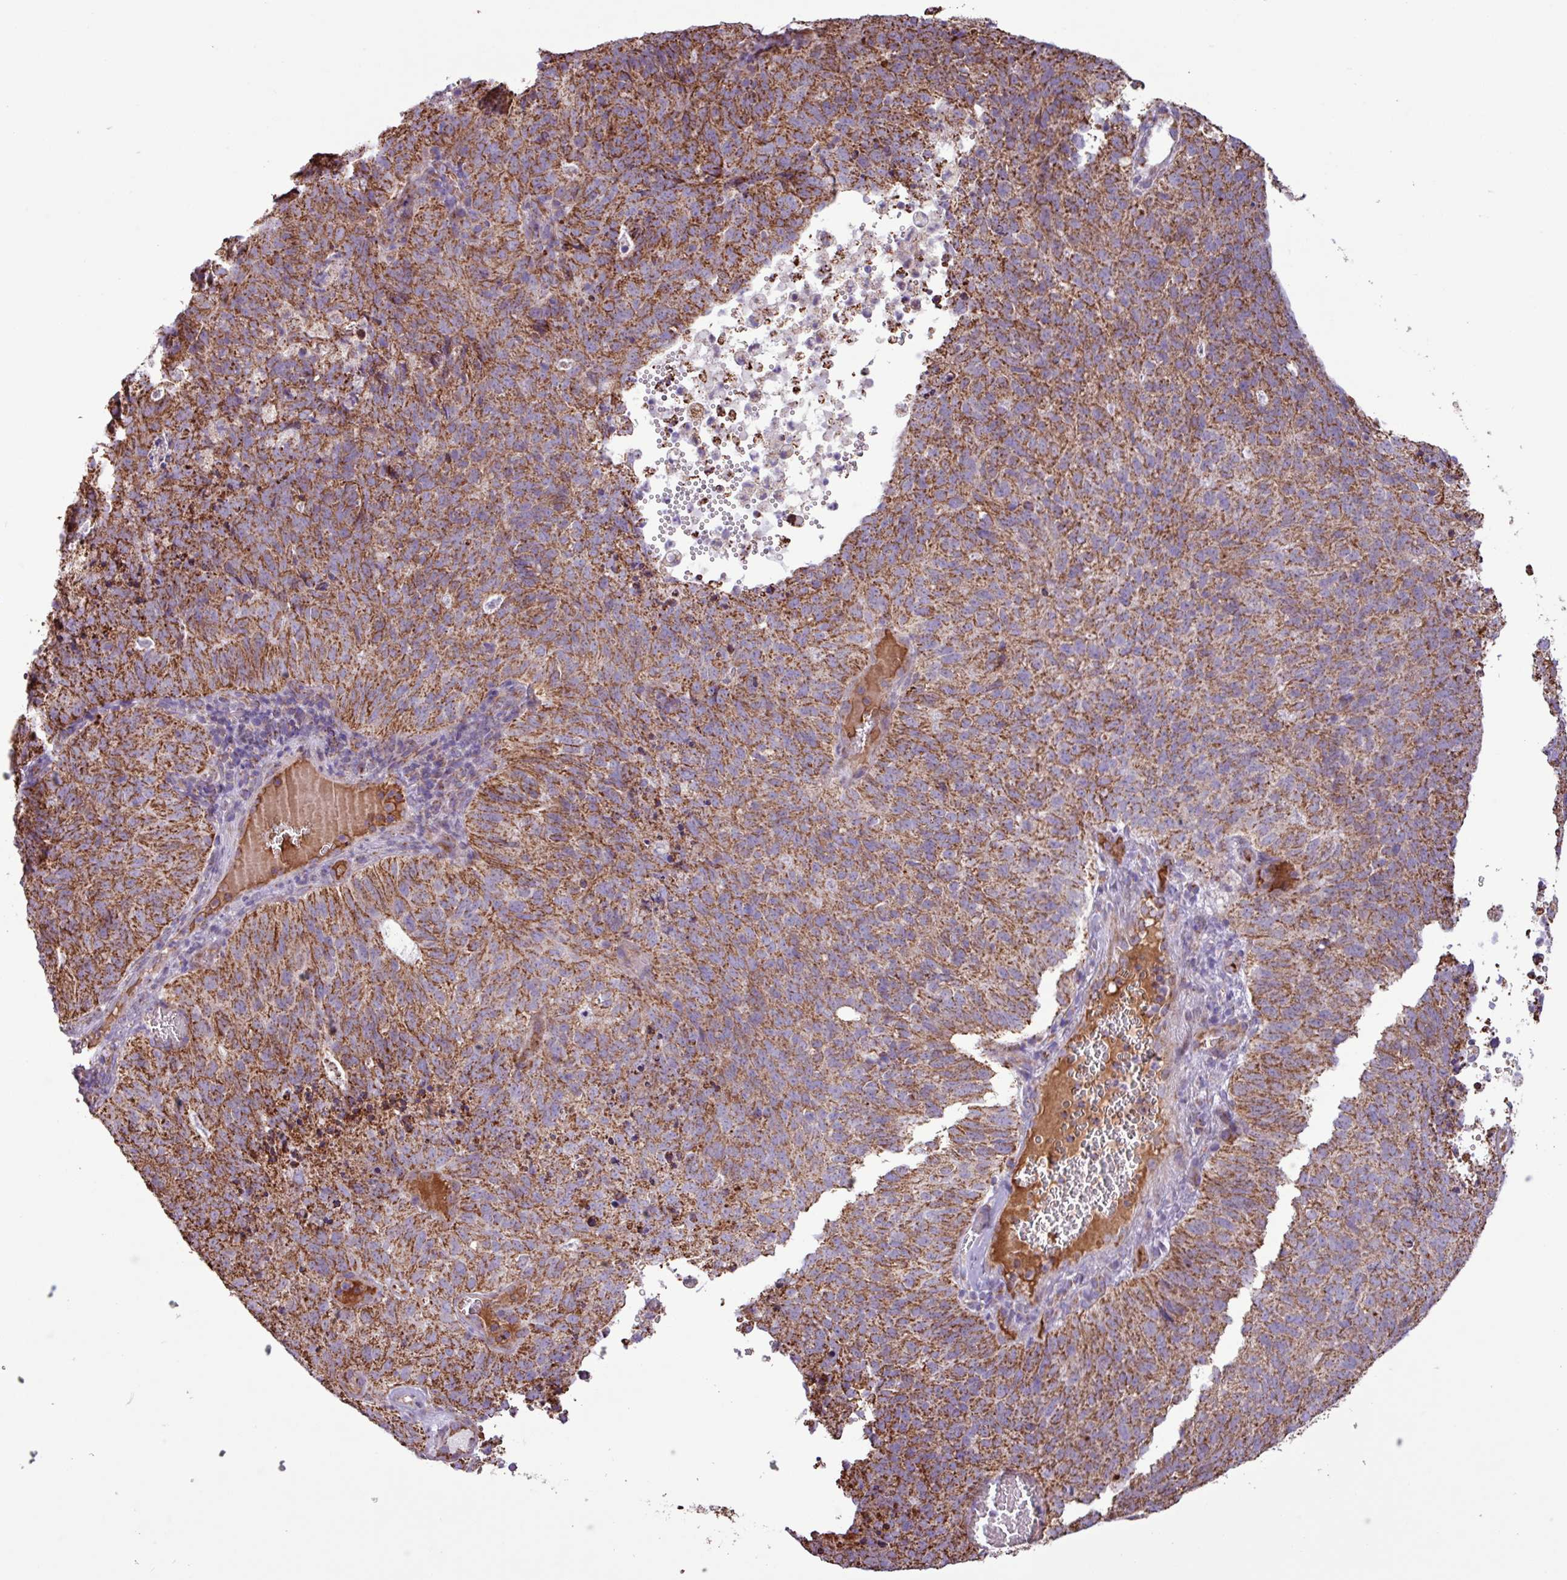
{"staining": {"intensity": "strong", "quantity": ">75%", "location": "cytoplasmic/membranous"}, "tissue": "cervical cancer", "cell_type": "Tumor cells", "image_type": "cancer", "snomed": [{"axis": "morphology", "description": "Adenocarcinoma, NOS"}, {"axis": "topography", "description": "Cervix"}], "caption": "Protein expression analysis of human cervical cancer (adenocarcinoma) reveals strong cytoplasmic/membranous expression in about >75% of tumor cells. The staining was performed using DAB, with brown indicating positive protein expression. Nuclei are stained blue with hematoxylin.", "gene": "RTL3", "patient": {"sex": "female", "age": 38}}